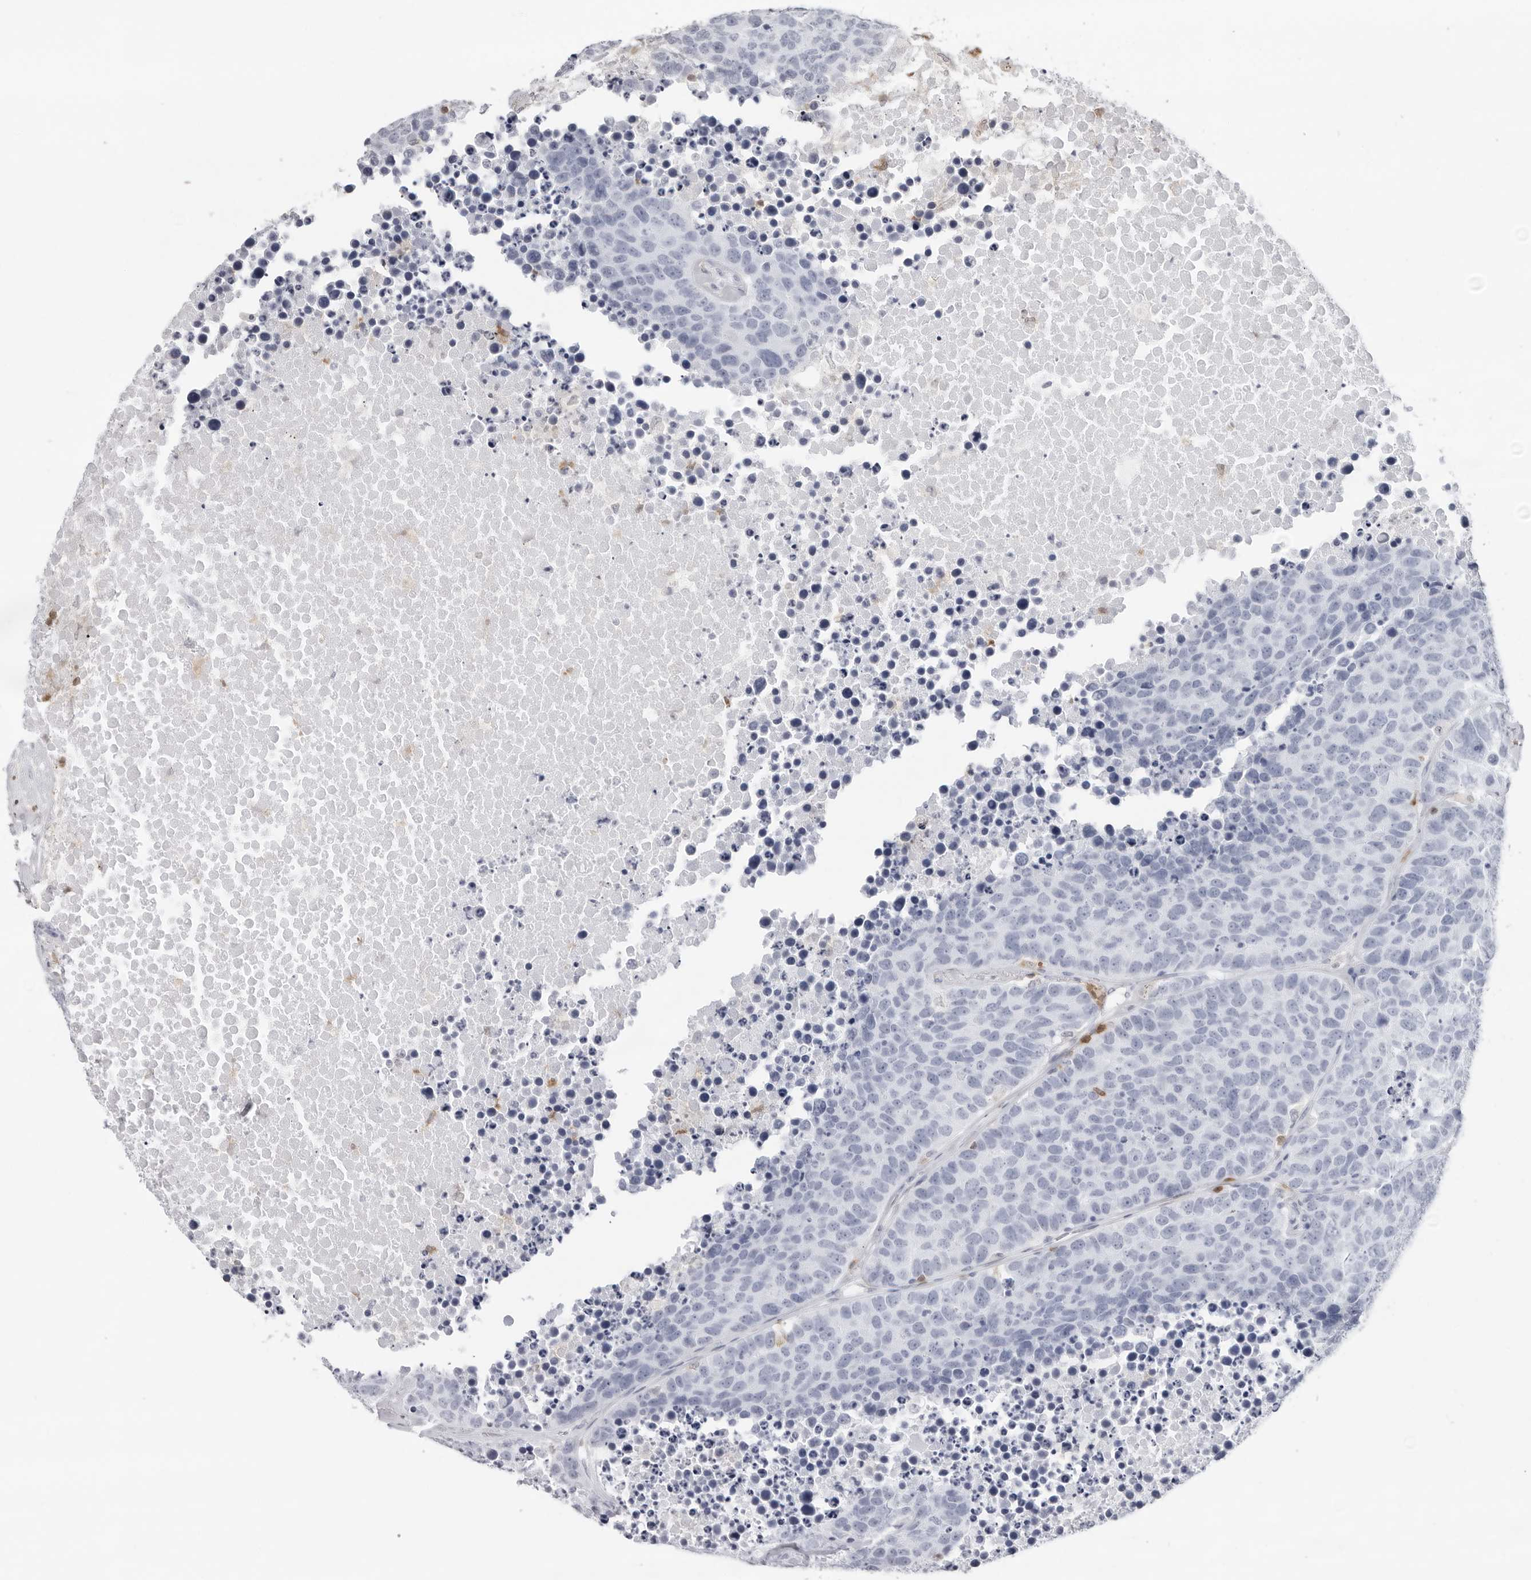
{"staining": {"intensity": "negative", "quantity": "none", "location": "none"}, "tissue": "carcinoid", "cell_type": "Tumor cells", "image_type": "cancer", "snomed": [{"axis": "morphology", "description": "Carcinoid, malignant, NOS"}, {"axis": "topography", "description": "Lung"}], "caption": "DAB immunohistochemical staining of carcinoid (malignant) exhibits no significant staining in tumor cells. (DAB (3,3'-diaminobenzidine) IHC visualized using brightfield microscopy, high magnification).", "gene": "FMNL1", "patient": {"sex": "male", "age": 60}}